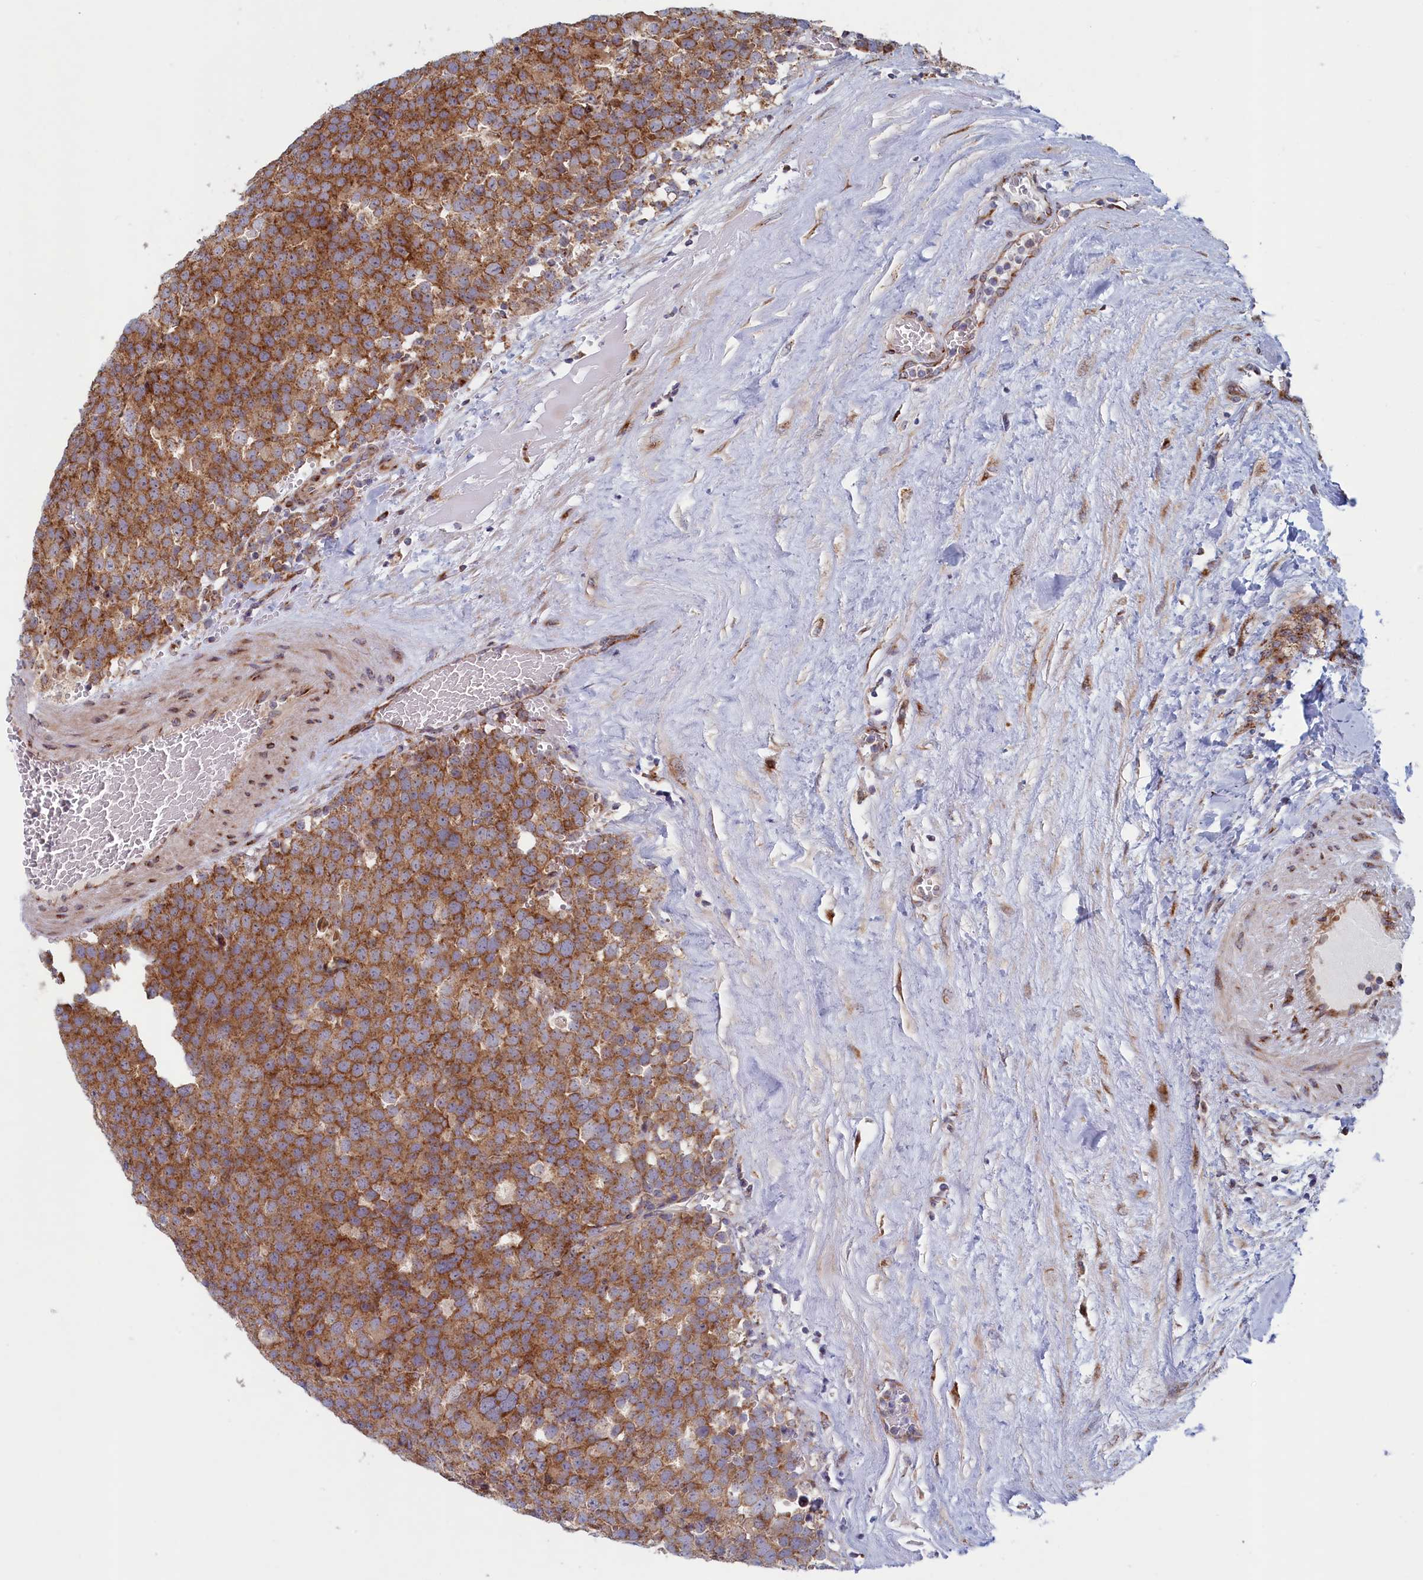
{"staining": {"intensity": "moderate", "quantity": ">75%", "location": "cytoplasmic/membranous"}, "tissue": "testis cancer", "cell_type": "Tumor cells", "image_type": "cancer", "snomed": [{"axis": "morphology", "description": "Seminoma, NOS"}, {"axis": "topography", "description": "Testis"}], "caption": "Testis cancer (seminoma) was stained to show a protein in brown. There is medium levels of moderate cytoplasmic/membranous expression in approximately >75% of tumor cells. The staining was performed using DAB, with brown indicating positive protein expression. Nuclei are stained blue with hematoxylin.", "gene": "MTFMT", "patient": {"sex": "male", "age": 71}}